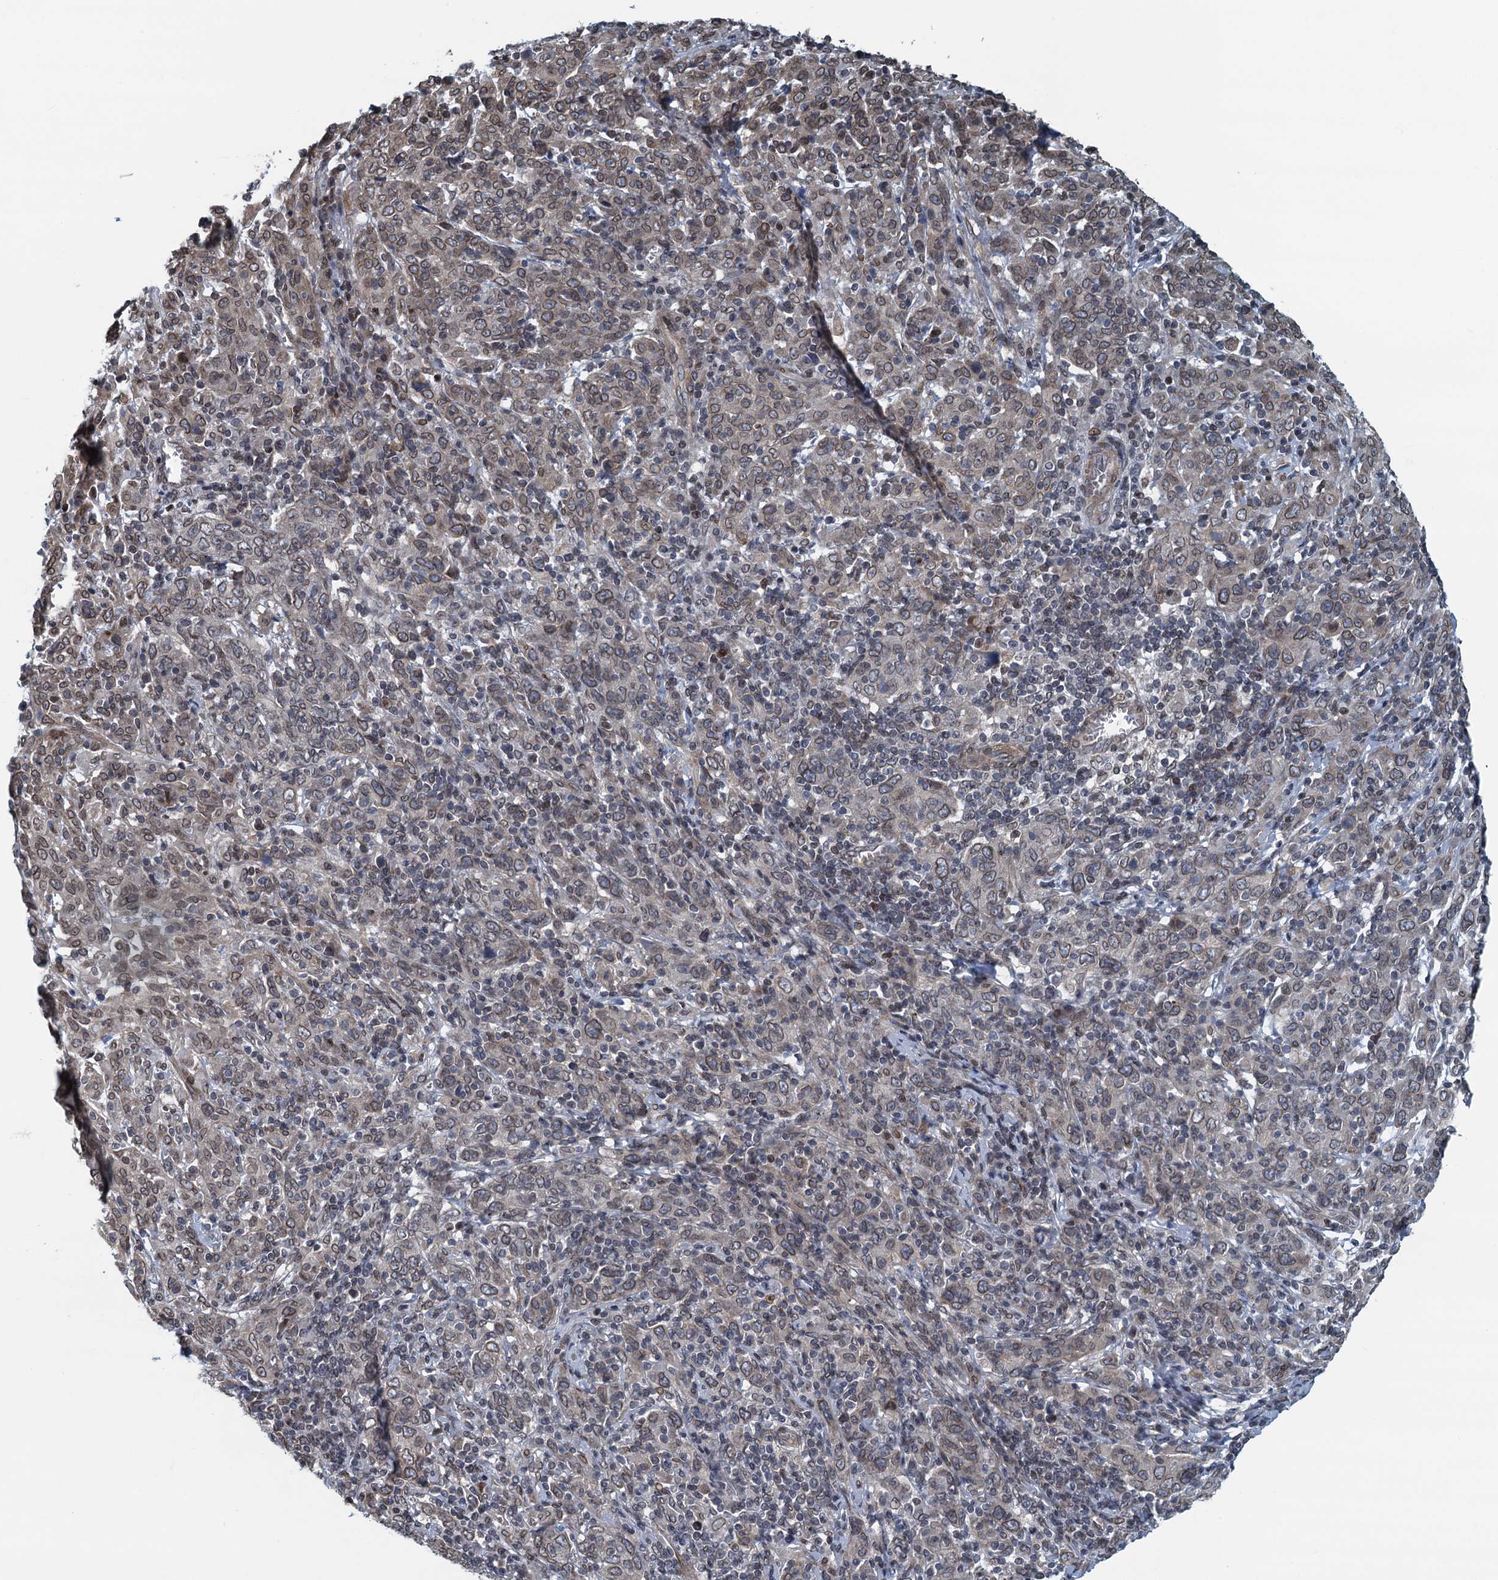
{"staining": {"intensity": "weak", "quantity": ">75%", "location": "cytoplasmic/membranous,nuclear"}, "tissue": "cervical cancer", "cell_type": "Tumor cells", "image_type": "cancer", "snomed": [{"axis": "morphology", "description": "Squamous cell carcinoma, NOS"}, {"axis": "topography", "description": "Cervix"}], "caption": "This micrograph reveals cervical cancer stained with IHC to label a protein in brown. The cytoplasmic/membranous and nuclear of tumor cells show weak positivity for the protein. Nuclei are counter-stained blue.", "gene": "CCDC34", "patient": {"sex": "female", "age": 67}}